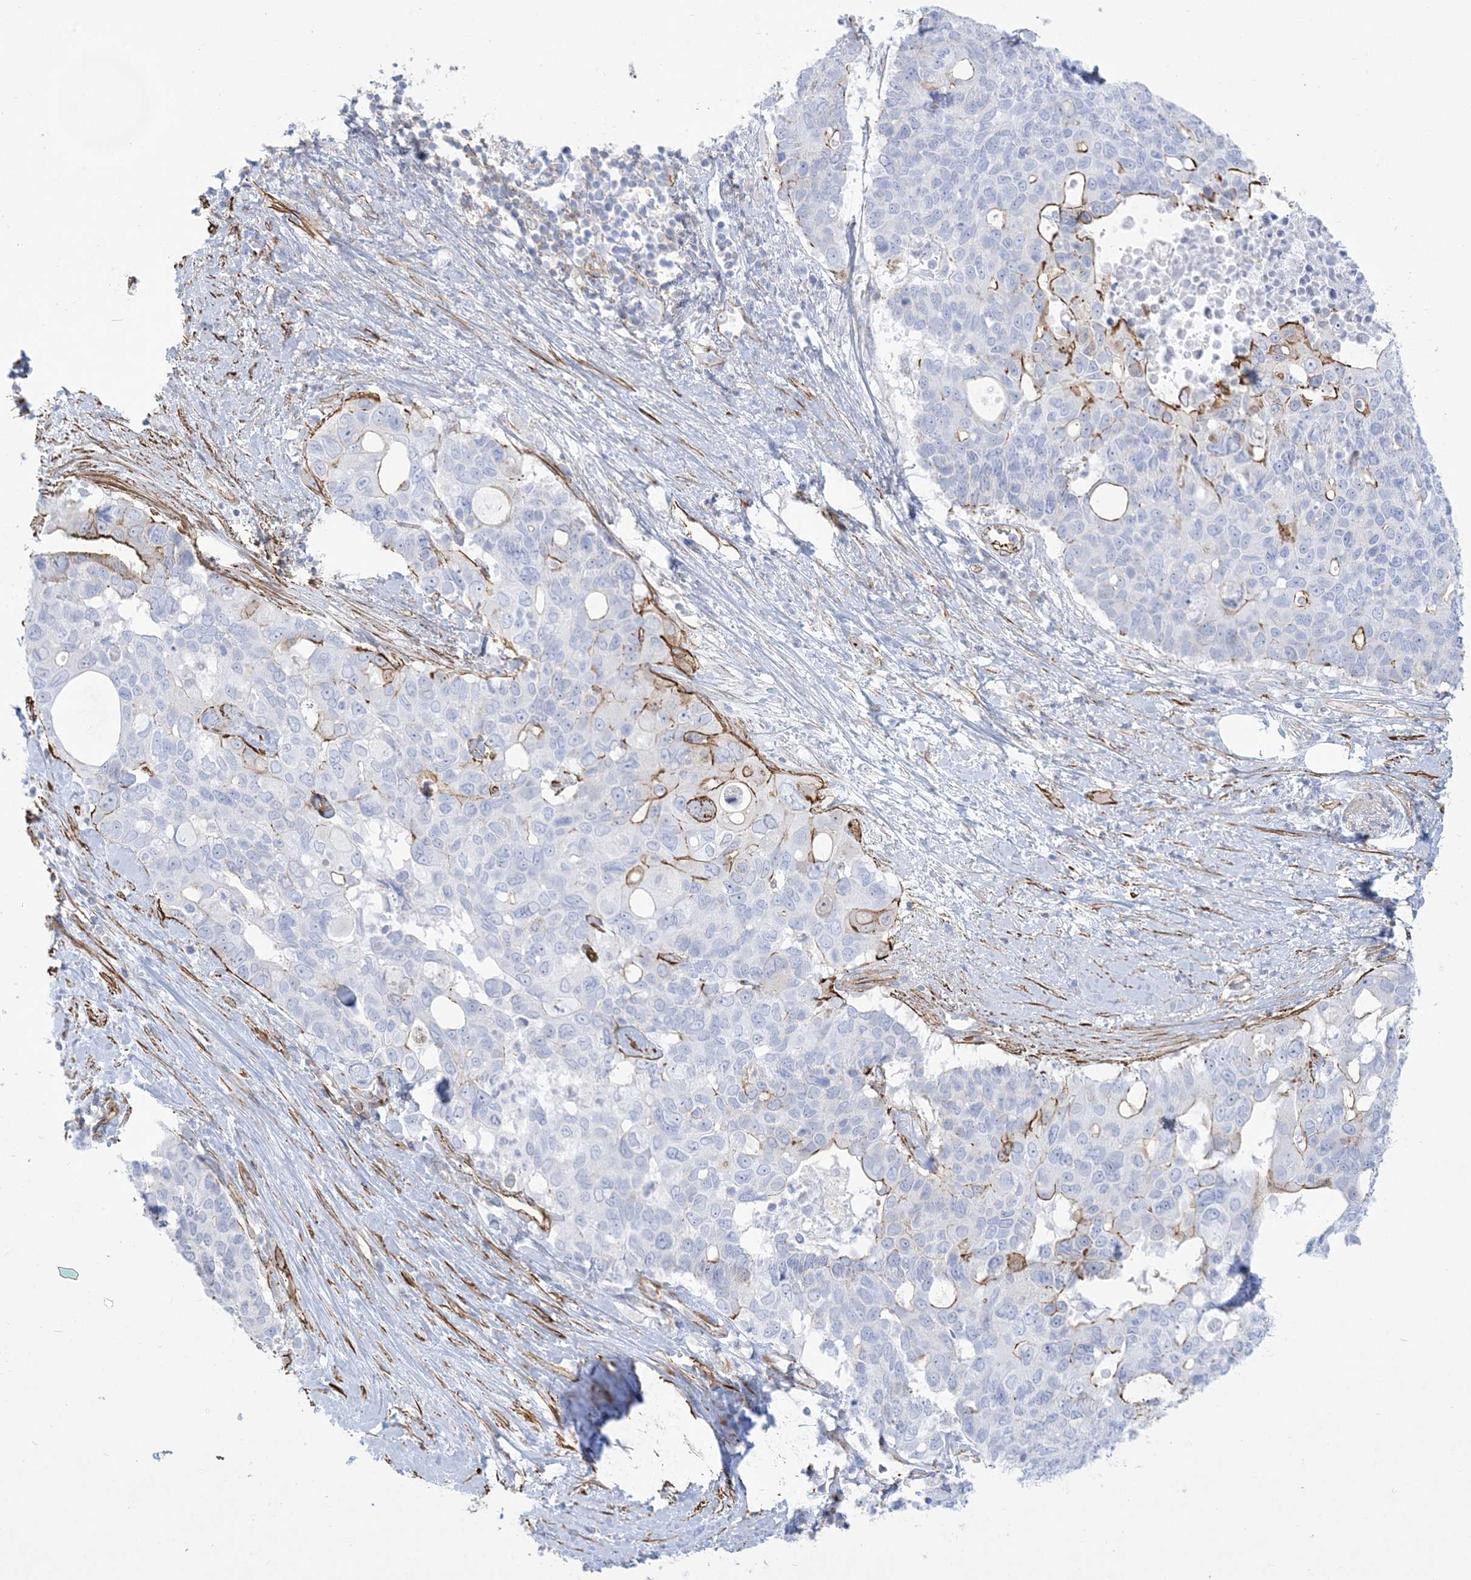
{"staining": {"intensity": "strong", "quantity": "<25%", "location": "cytoplasmic/membranous"}, "tissue": "pancreatic cancer", "cell_type": "Tumor cells", "image_type": "cancer", "snomed": [{"axis": "morphology", "description": "Adenocarcinoma, NOS"}, {"axis": "topography", "description": "Pancreas"}], "caption": "The histopathology image shows immunohistochemical staining of pancreatic cancer. There is strong cytoplasmic/membranous staining is present in about <25% of tumor cells. Using DAB (brown) and hematoxylin (blue) stains, captured at high magnification using brightfield microscopy.", "gene": "B3GNT7", "patient": {"sex": "female", "age": 56}}